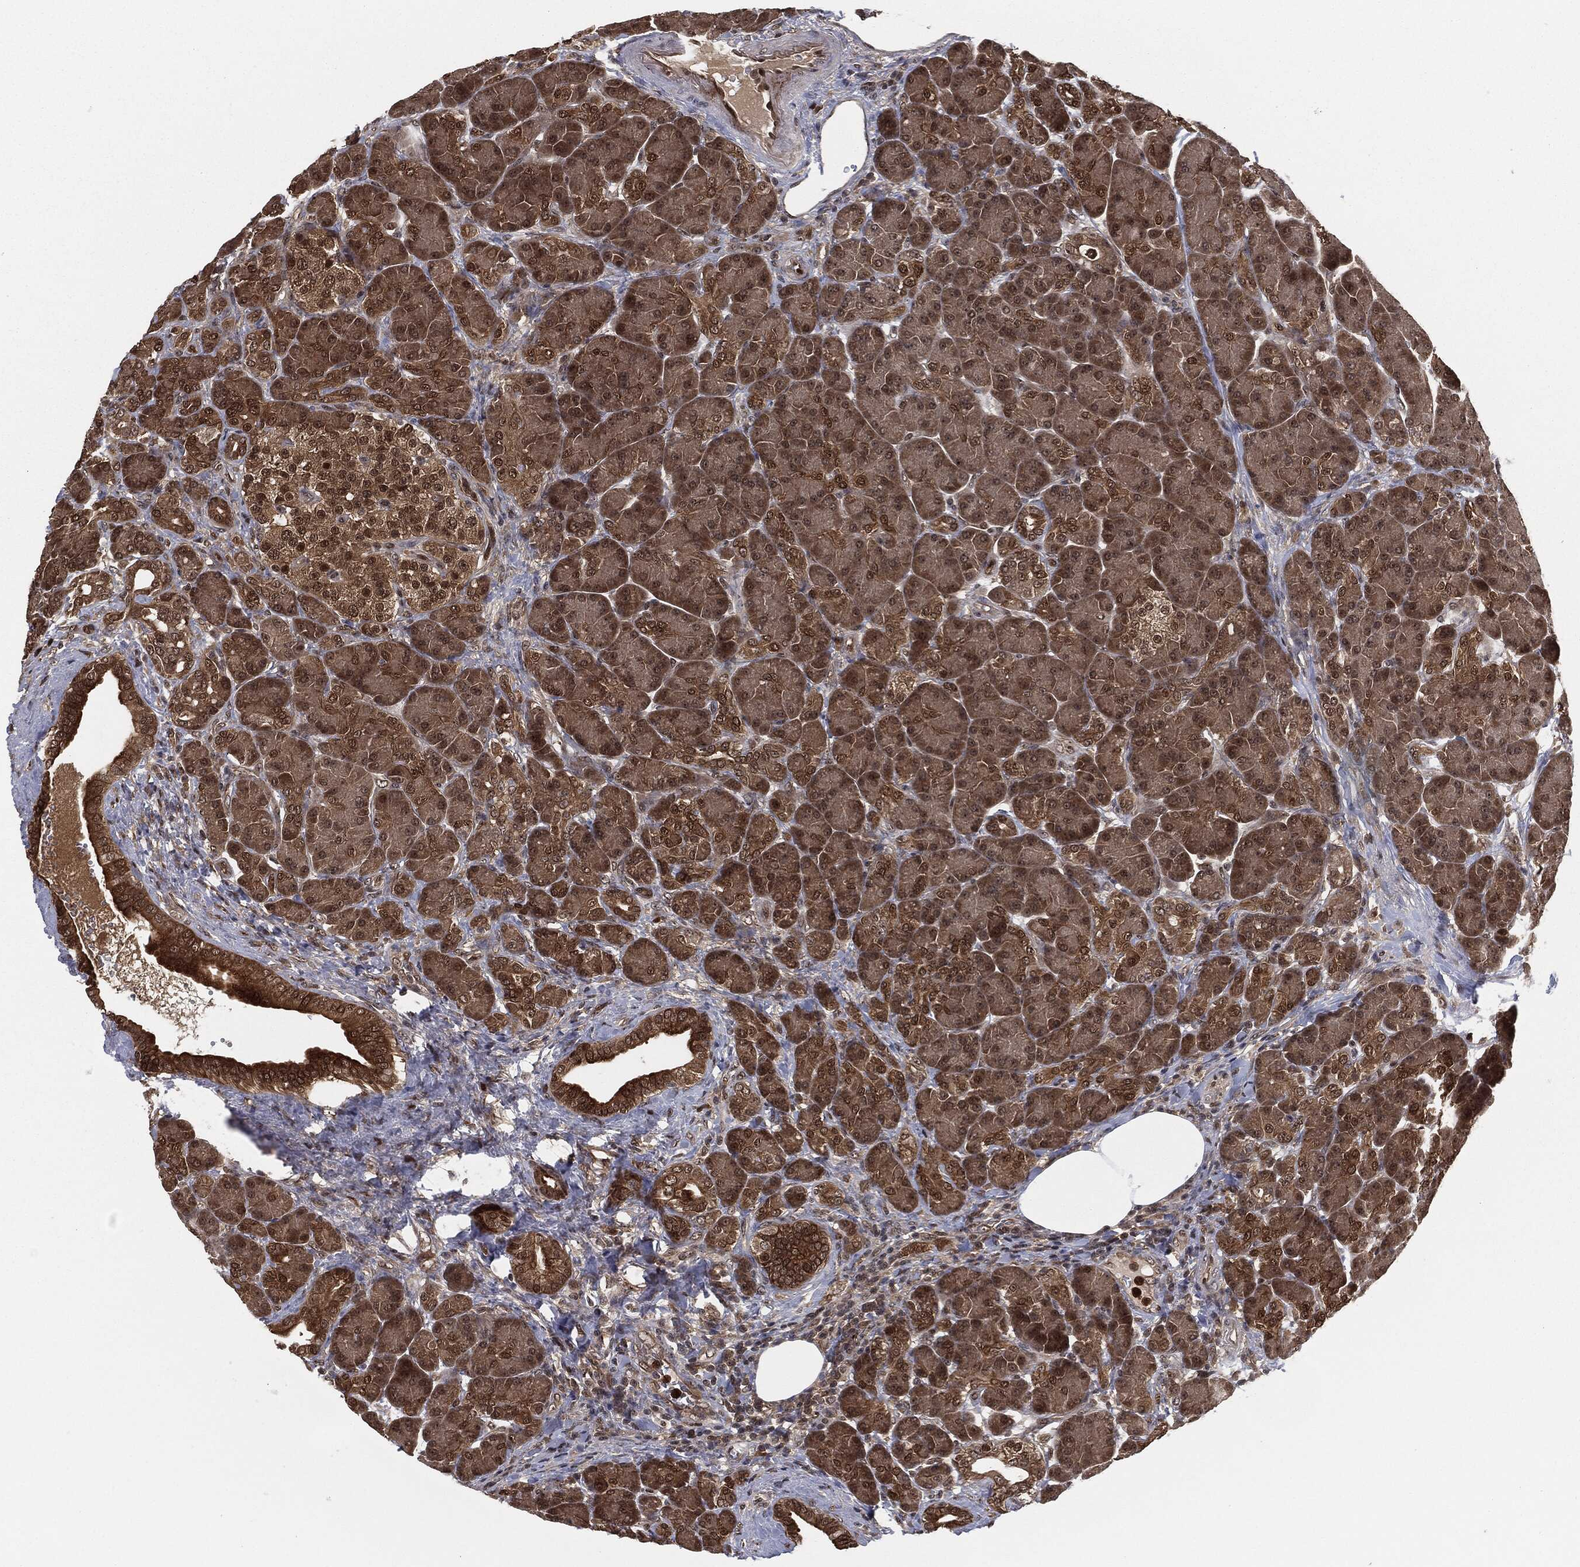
{"staining": {"intensity": "moderate", "quantity": "<25%", "location": "cytoplasmic/membranous"}, "tissue": "pancreas", "cell_type": "Exocrine glandular cells", "image_type": "normal", "snomed": [{"axis": "morphology", "description": "Normal tissue, NOS"}, {"axis": "topography", "description": "Pancreas"}], "caption": "Pancreas was stained to show a protein in brown. There is low levels of moderate cytoplasmic/membranous expression in approximately <25% of exocrine glandular cells.", "gene": "CAPRIN2", "patient": {"sex": "female", "age": 63}}